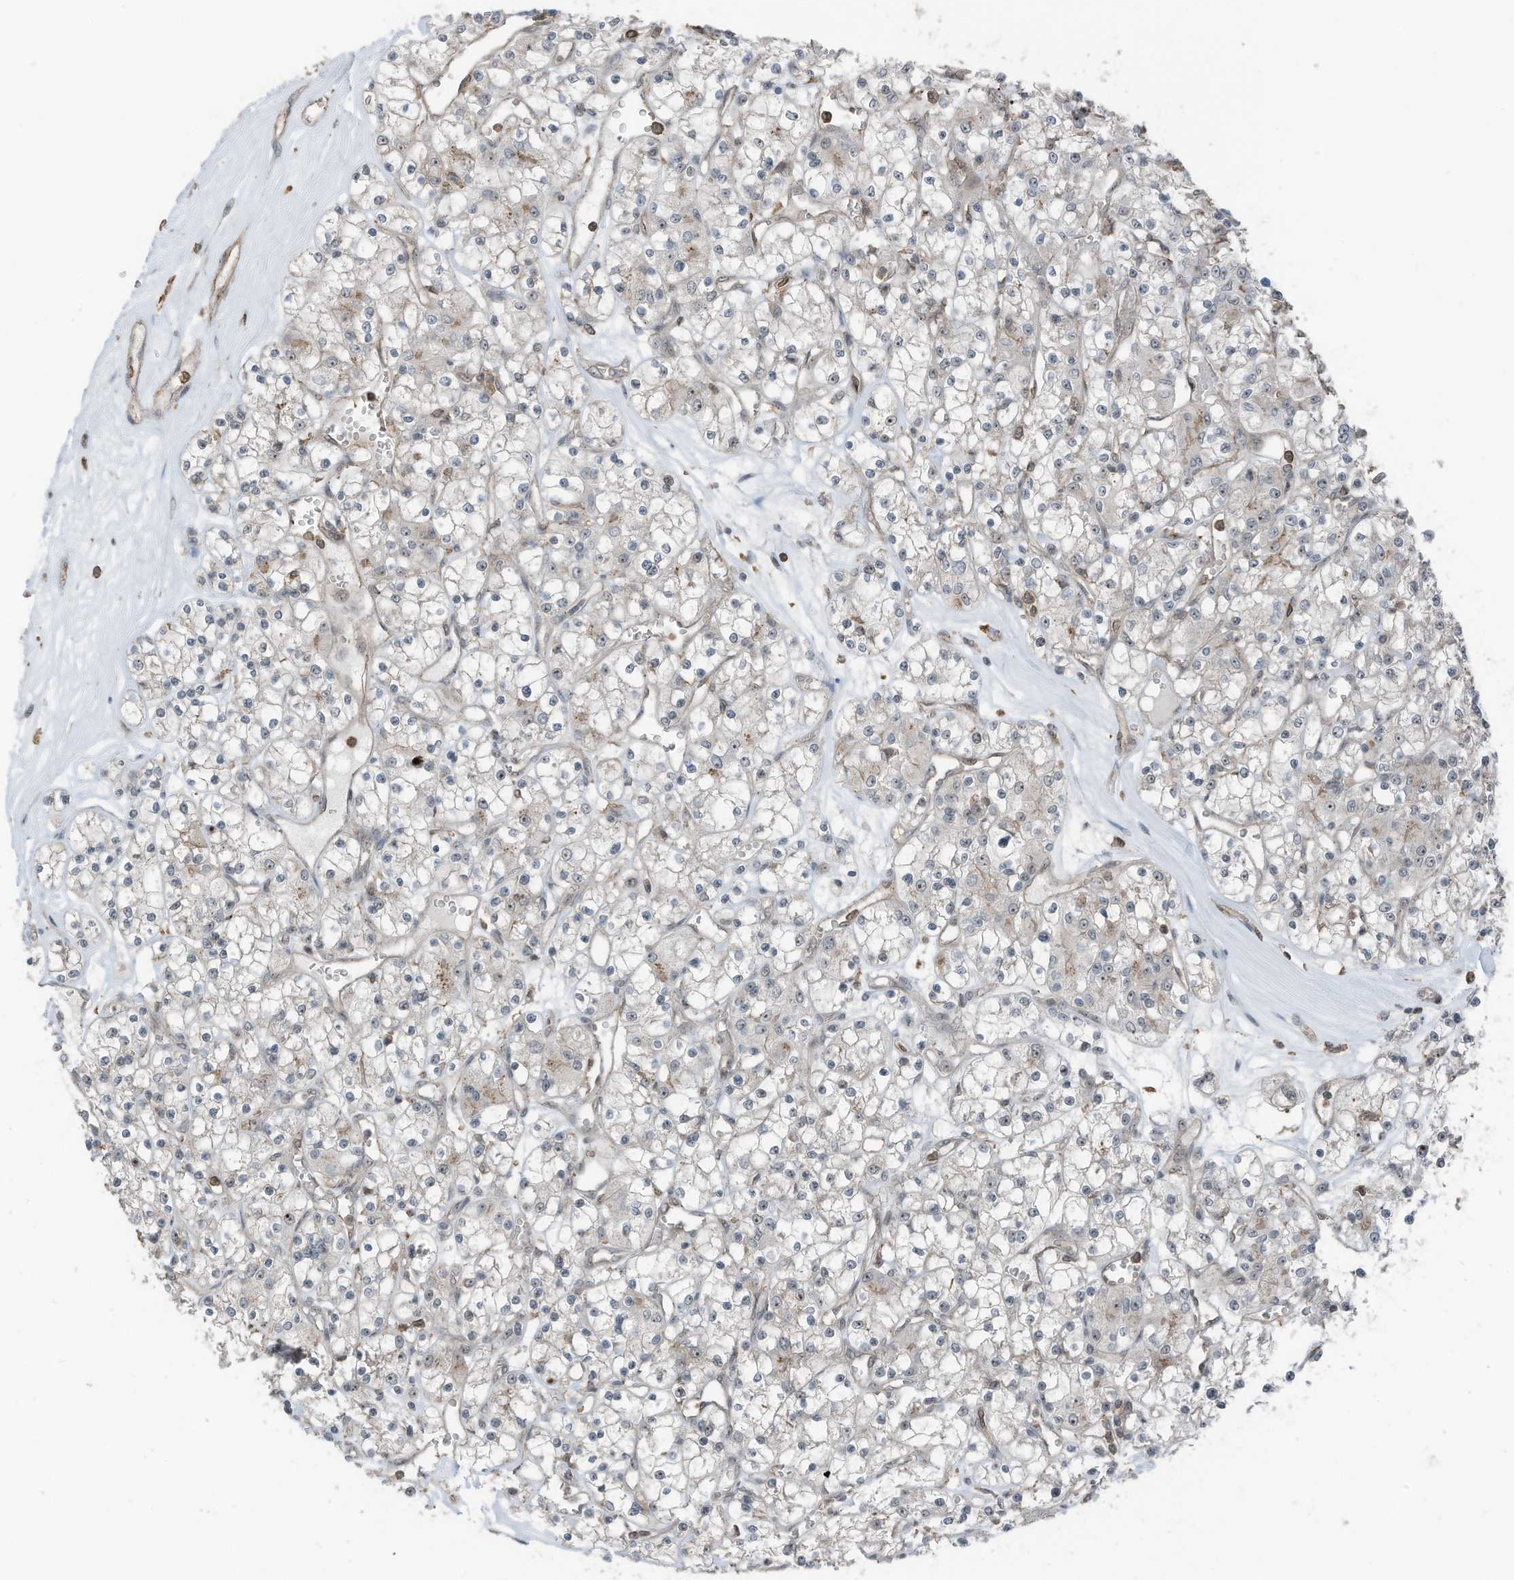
{"staining": {"intensity": "moderate", "quantity": "<25%", "location": "nuclear"}, "tissue": "renal cancer", "cell_type": "Tumor cells", "image_type": "cancer", "snomed": [{"axis": "morphology", "description": "Adenocarcinoma, NOS"}, {"axis": "topography", "description": "Kidney"}], "caption": "Immunohistochemistry (IHC) micrograph of renal cancer stained for a protein (brown), which reveals low levels of moderate nuclear expression in about <25% of tumor cells.", "gene": "UTP3", "patient": {"sex": "female", "age": 59}}